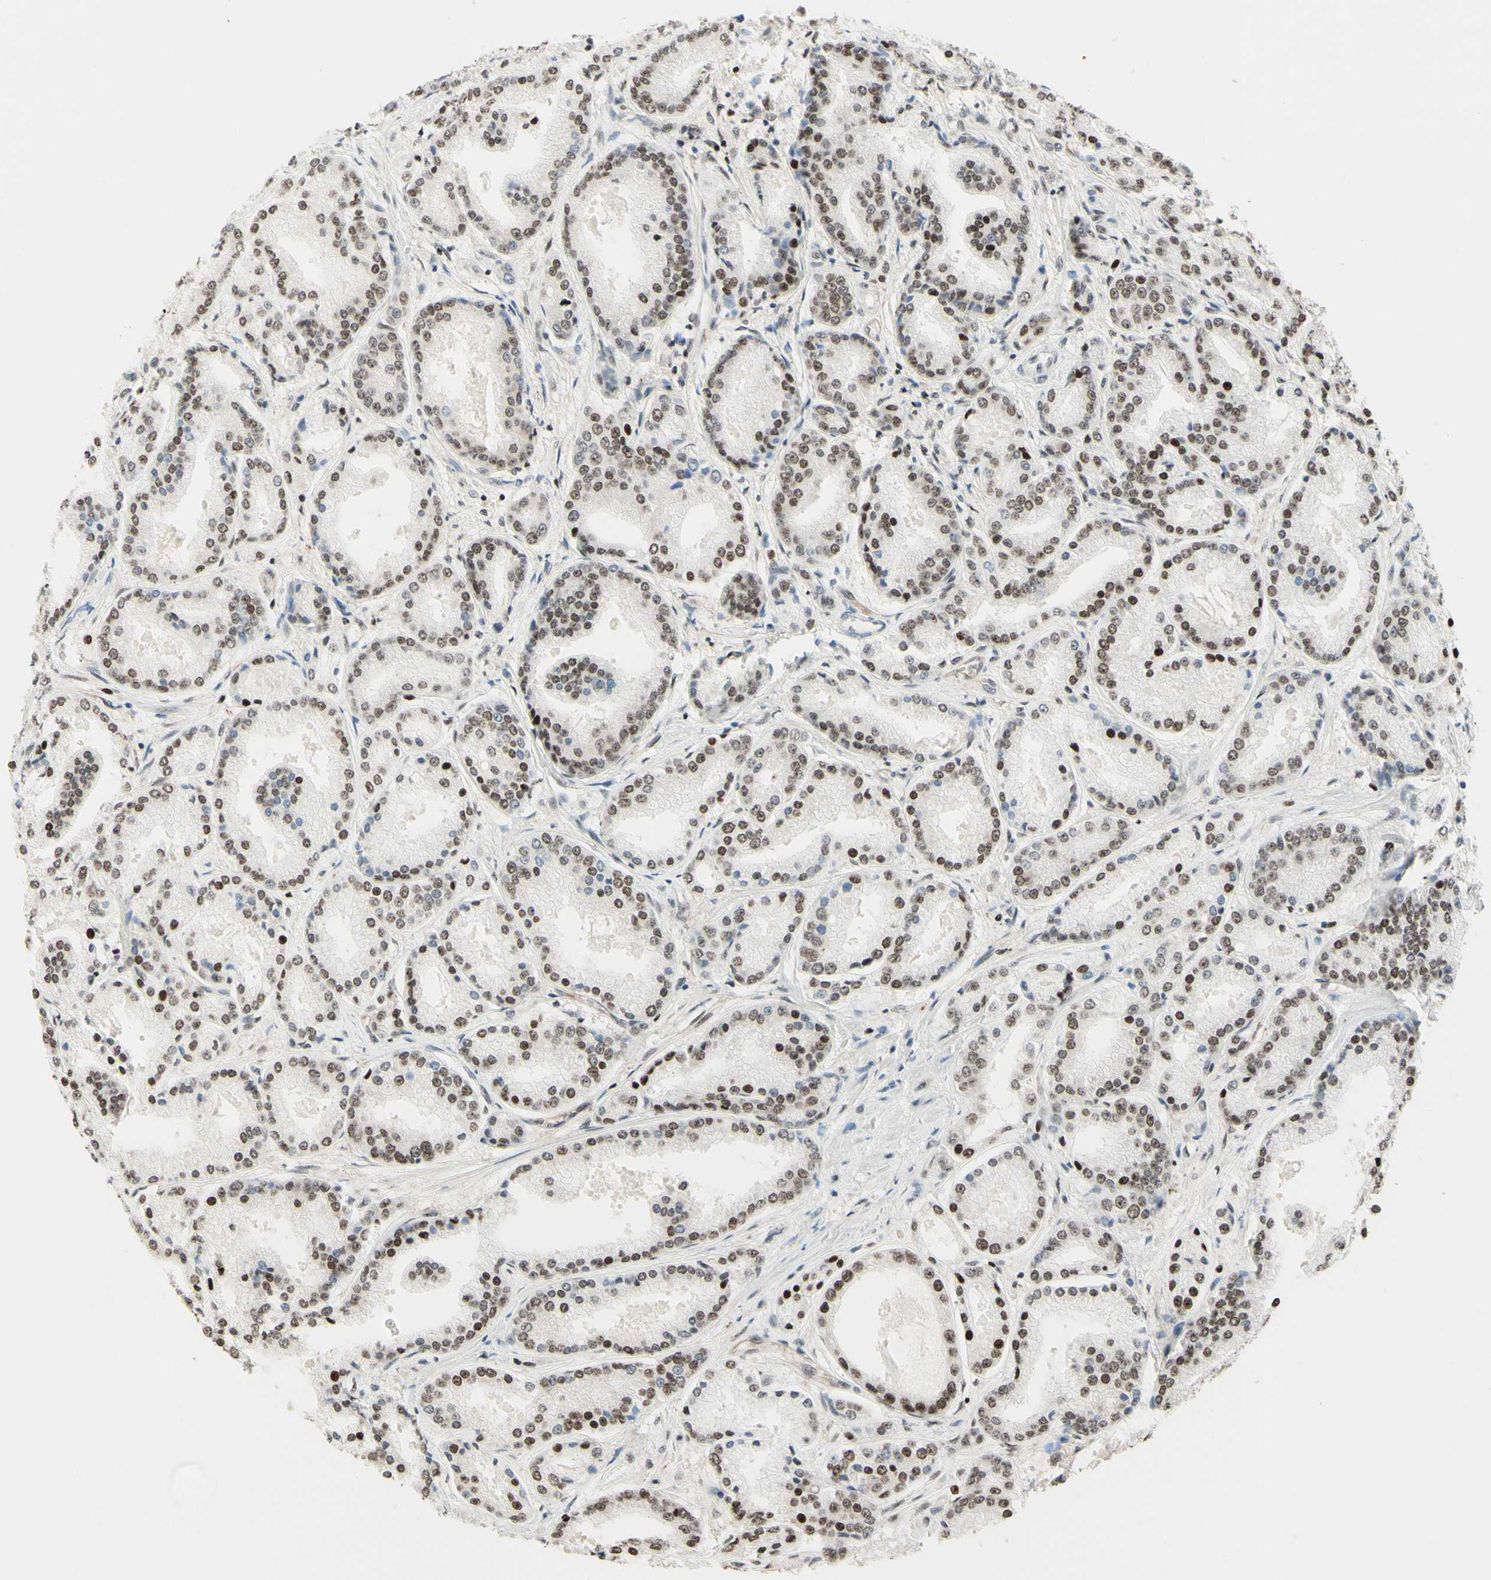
{"staining": {"intensity": "moderate", "quantity": "25%-75%", "location": "nuclear"}, "tissue": "prostate cancer", "cell_type": "Tumor cells", "image_type": "cancer", "snomed": [{"axis": "morphology", "description": "Adenocarcinoma, High grade"}, {"axis": "topography", "description": "Prostate"}], "caption": "There is medium levels of moderate nuclear expression in tumor cells of prostate adenocarcinoma (high-grade), as demonstrated by immunohistochemical staining (brown color).", "gene": "CDKL5", "patient": {"sex": "male", "age": 59}}